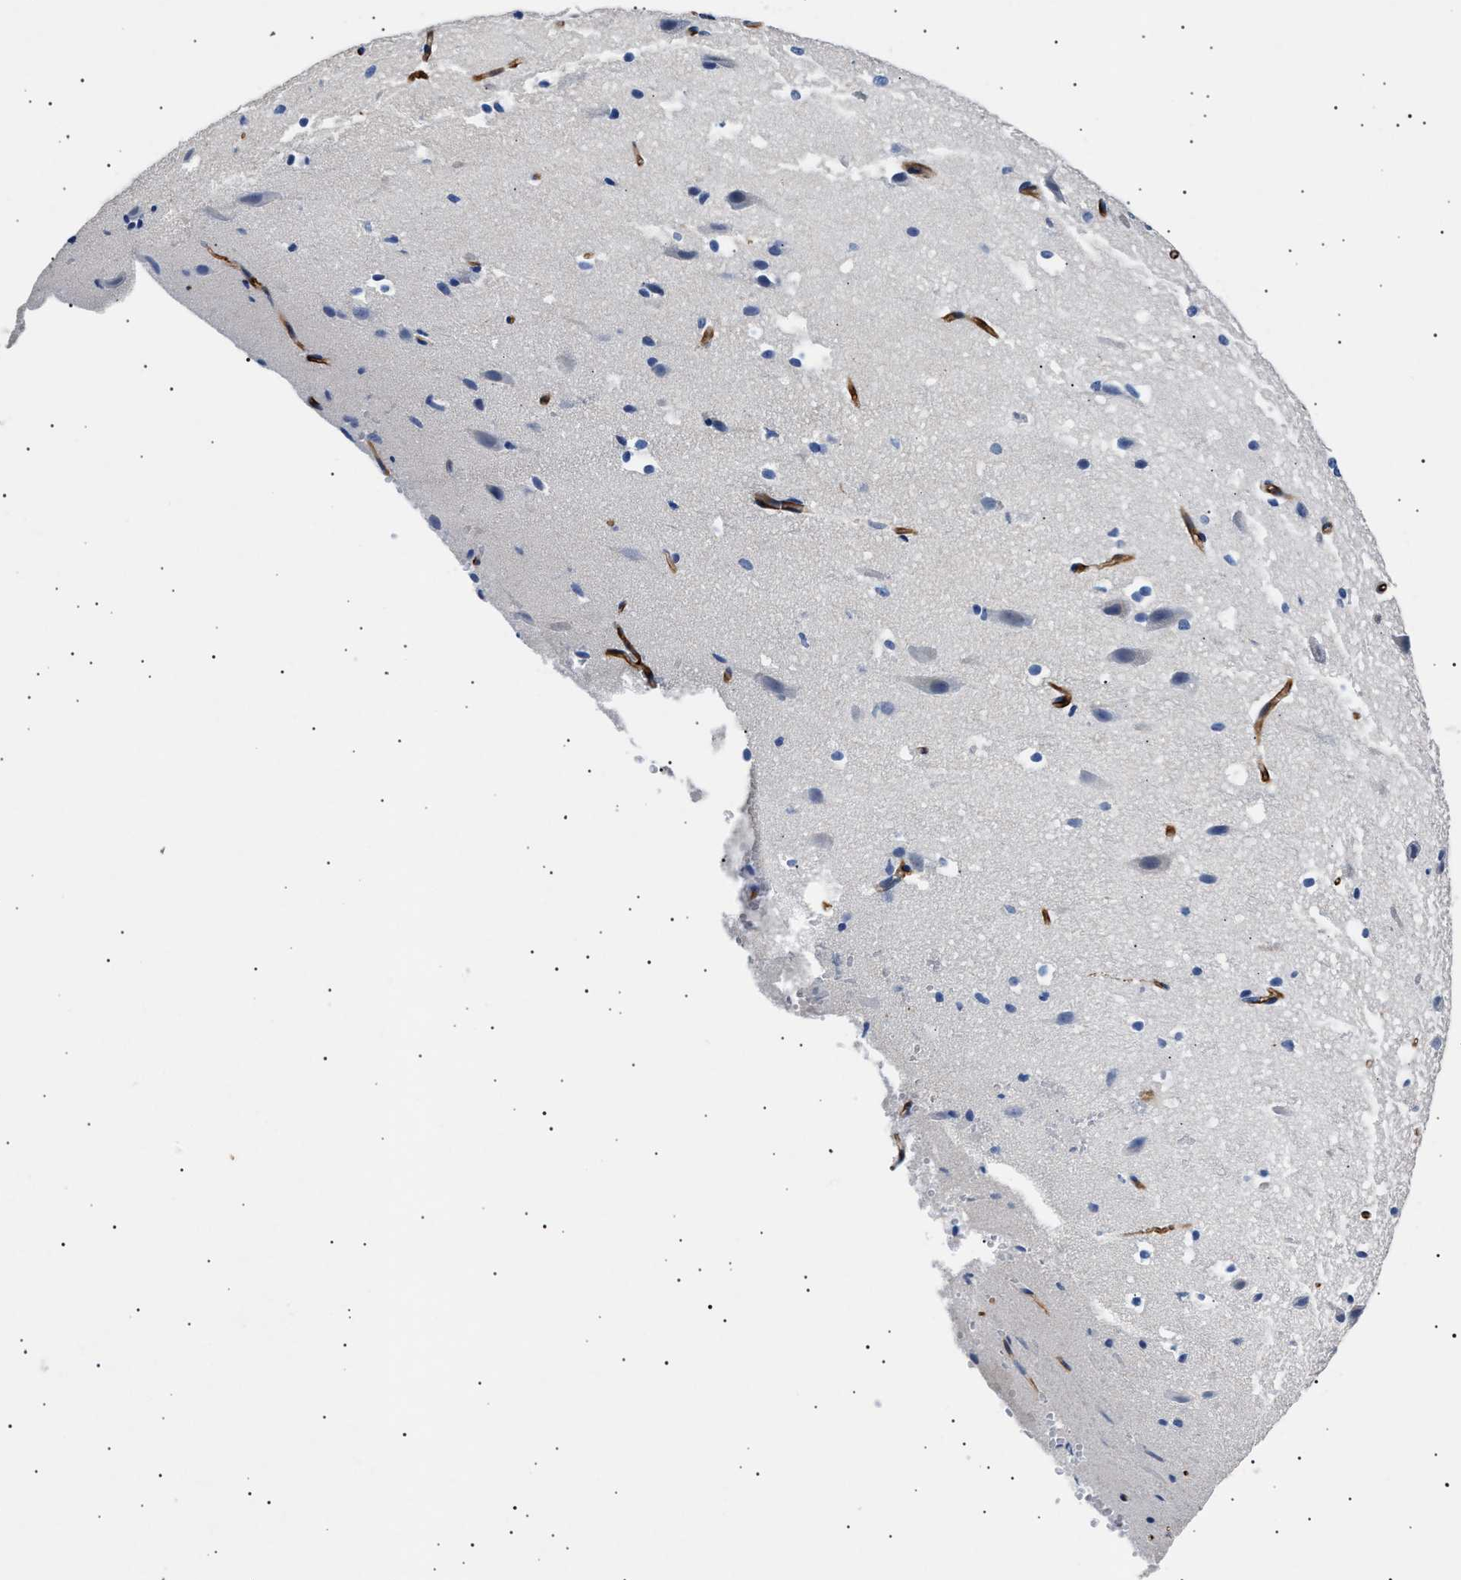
{"staining": {"intensity": "moderate", "quantity": "25%-75%", "location": "cytoplasmic/membranous"}, "tissue": "cerebral cortex", "cell_type": "Endothelial cells", "image_type": "normal", "snomed": [{"axis": "morphology", "description": "Normal tissue, NOS"}, {"axis": "morphology", "description": "Developmental malformation"}, {"axis": "topography", "description": "Cerebral cortex"}], "caption": "The immunohistochemical stain highlights moderate cytoplasmic/membranous expression in endothelial cells of normal cerebral cortex.", "gene": "OLFML2A", "patient": {"sex": "female", "age": 30}}